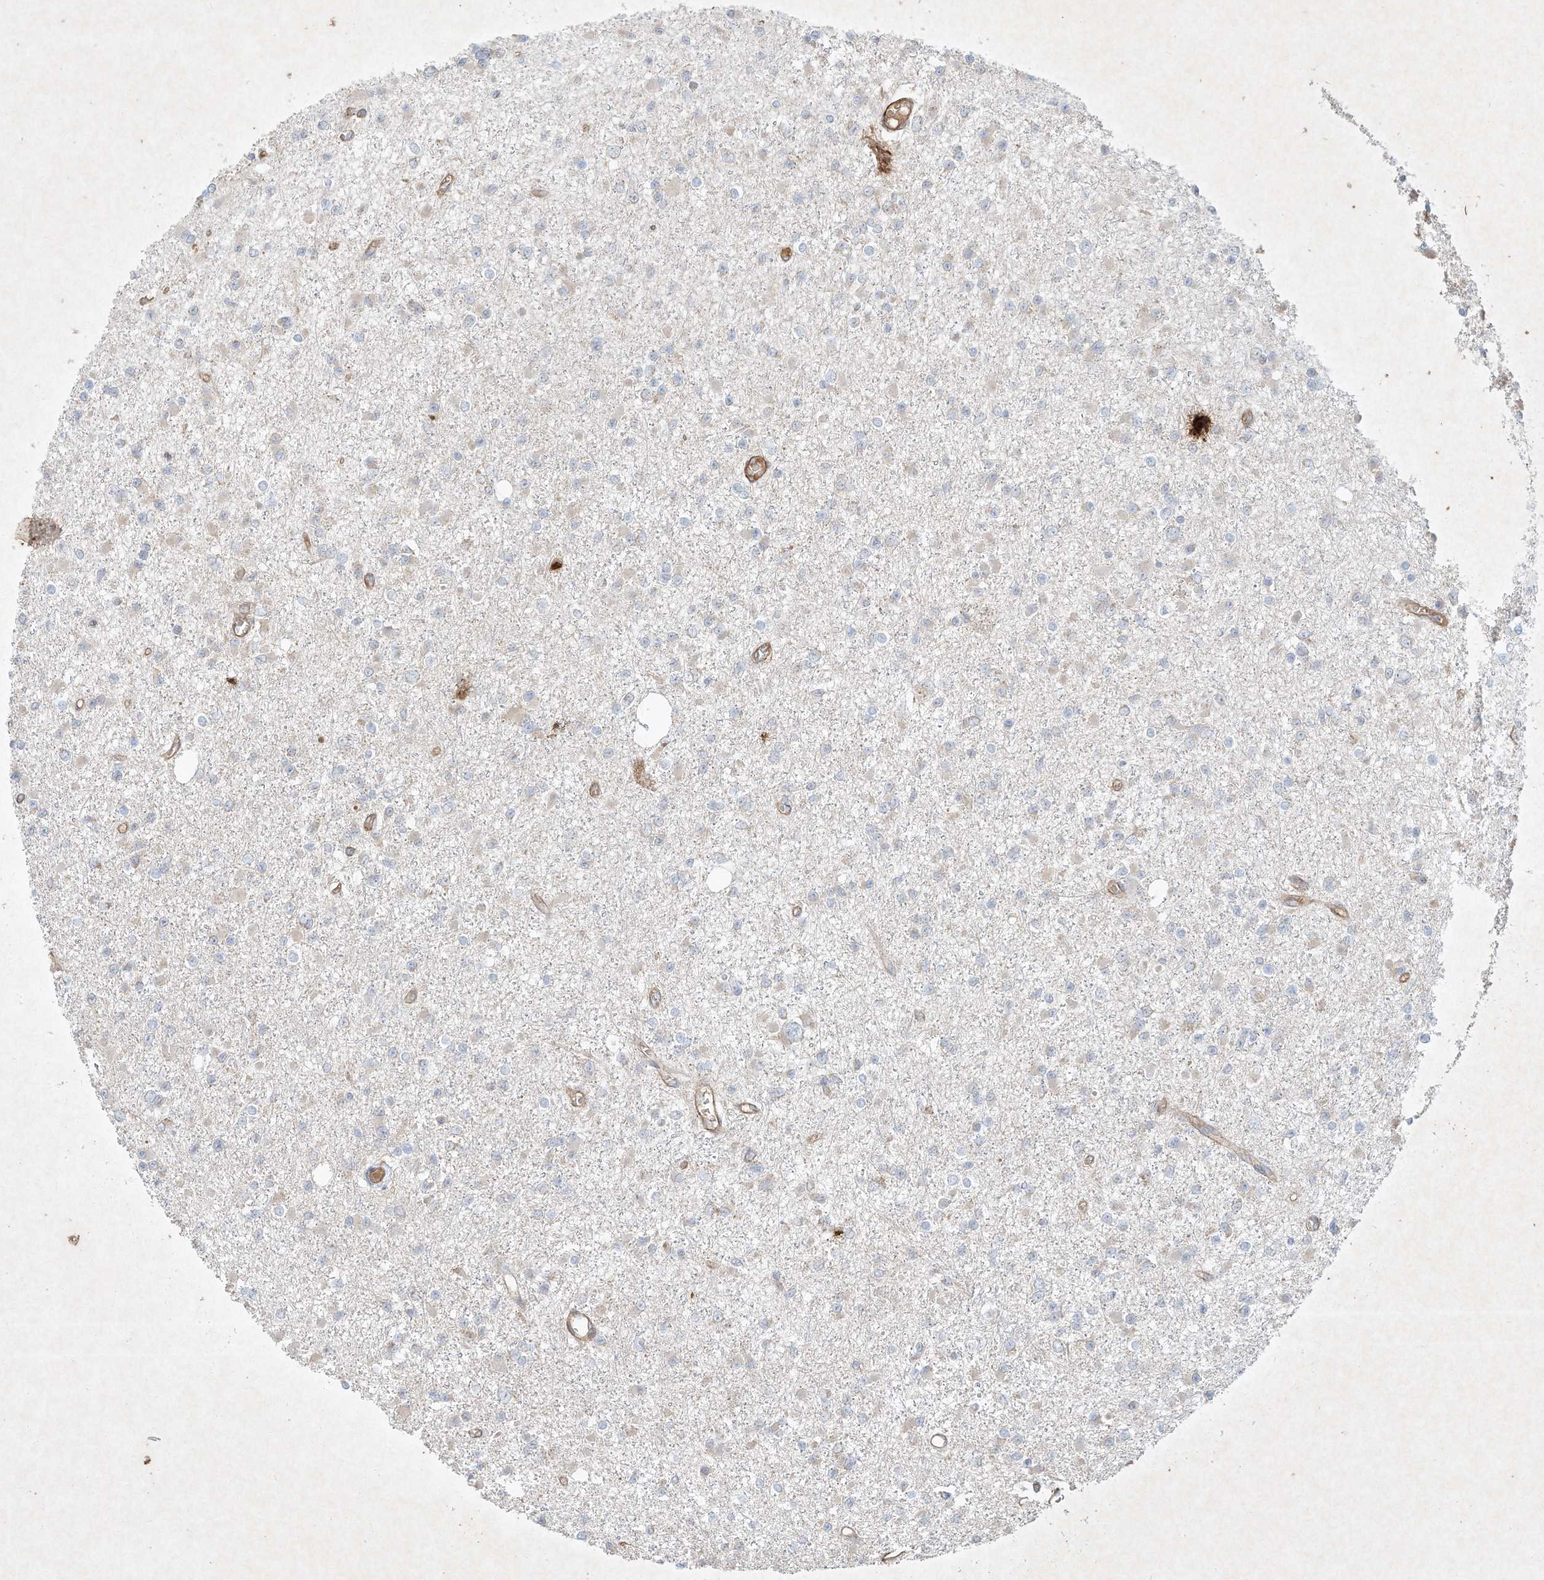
{"staining": {"intensity": "negative", "quantity": "none", "location": "none"}, "tissue": "glioma", "cell_type": "Tumor cells", "image_type": "cancer", "snomed": [{"axis": "morphology", "description": "Glioma, malignant, Low grade"}, {"axis": "topography", "description": "Brain"}], "caption": "Tumor cells are negative for brown protein staining in glioma. (Stains: DAB (3,3'-diaminobenzidine) IHC with hematoxylin counter stain, Microscopy: brightfield microscopy at high magnification).", "gene": "HTR5A", "patient": {"sex": "female", "age": 22}}